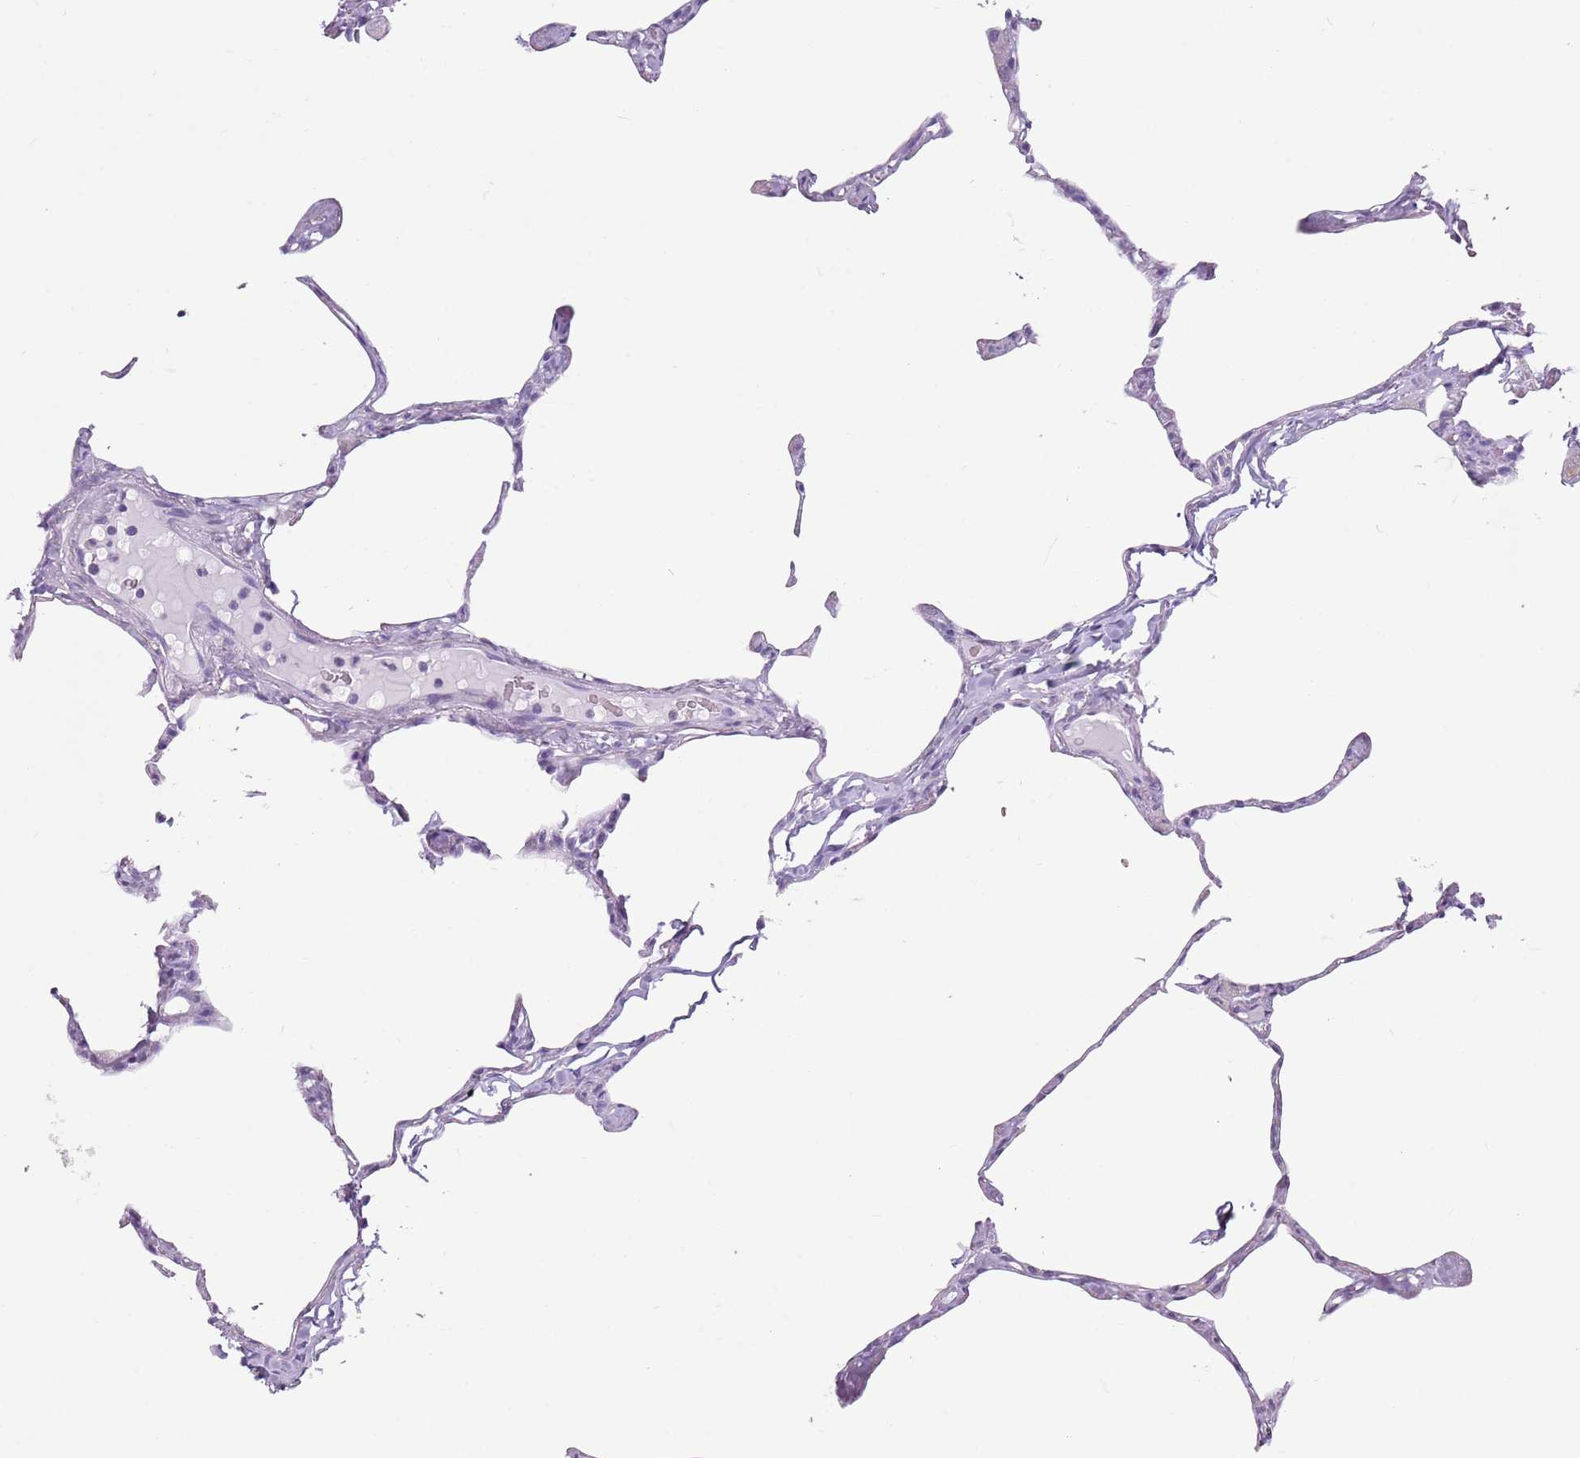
{"staining": {"intensity": "negative", "quantity": "none", "location": "none"}, "tissue": "lung", "cell_type": "Alveolar cells", "image_type": "normal", "snomed": [{"axis": "morphology", "description": "Normal tissue, NOS"}, {"axis": "topography", "description": "Lung"}], "caption": "Normal lung was stained to show a protein in brown. There is no significant expression in alveolar cells. Brightfield microscopy of immunohistochemistry stained with DAB (3,3'-diaminobenzidine) (brown) and hematoxylin (blue), captured at high magnification.", "gene": "SPESP1", "patient": {"sex": "male", "age": 65}}